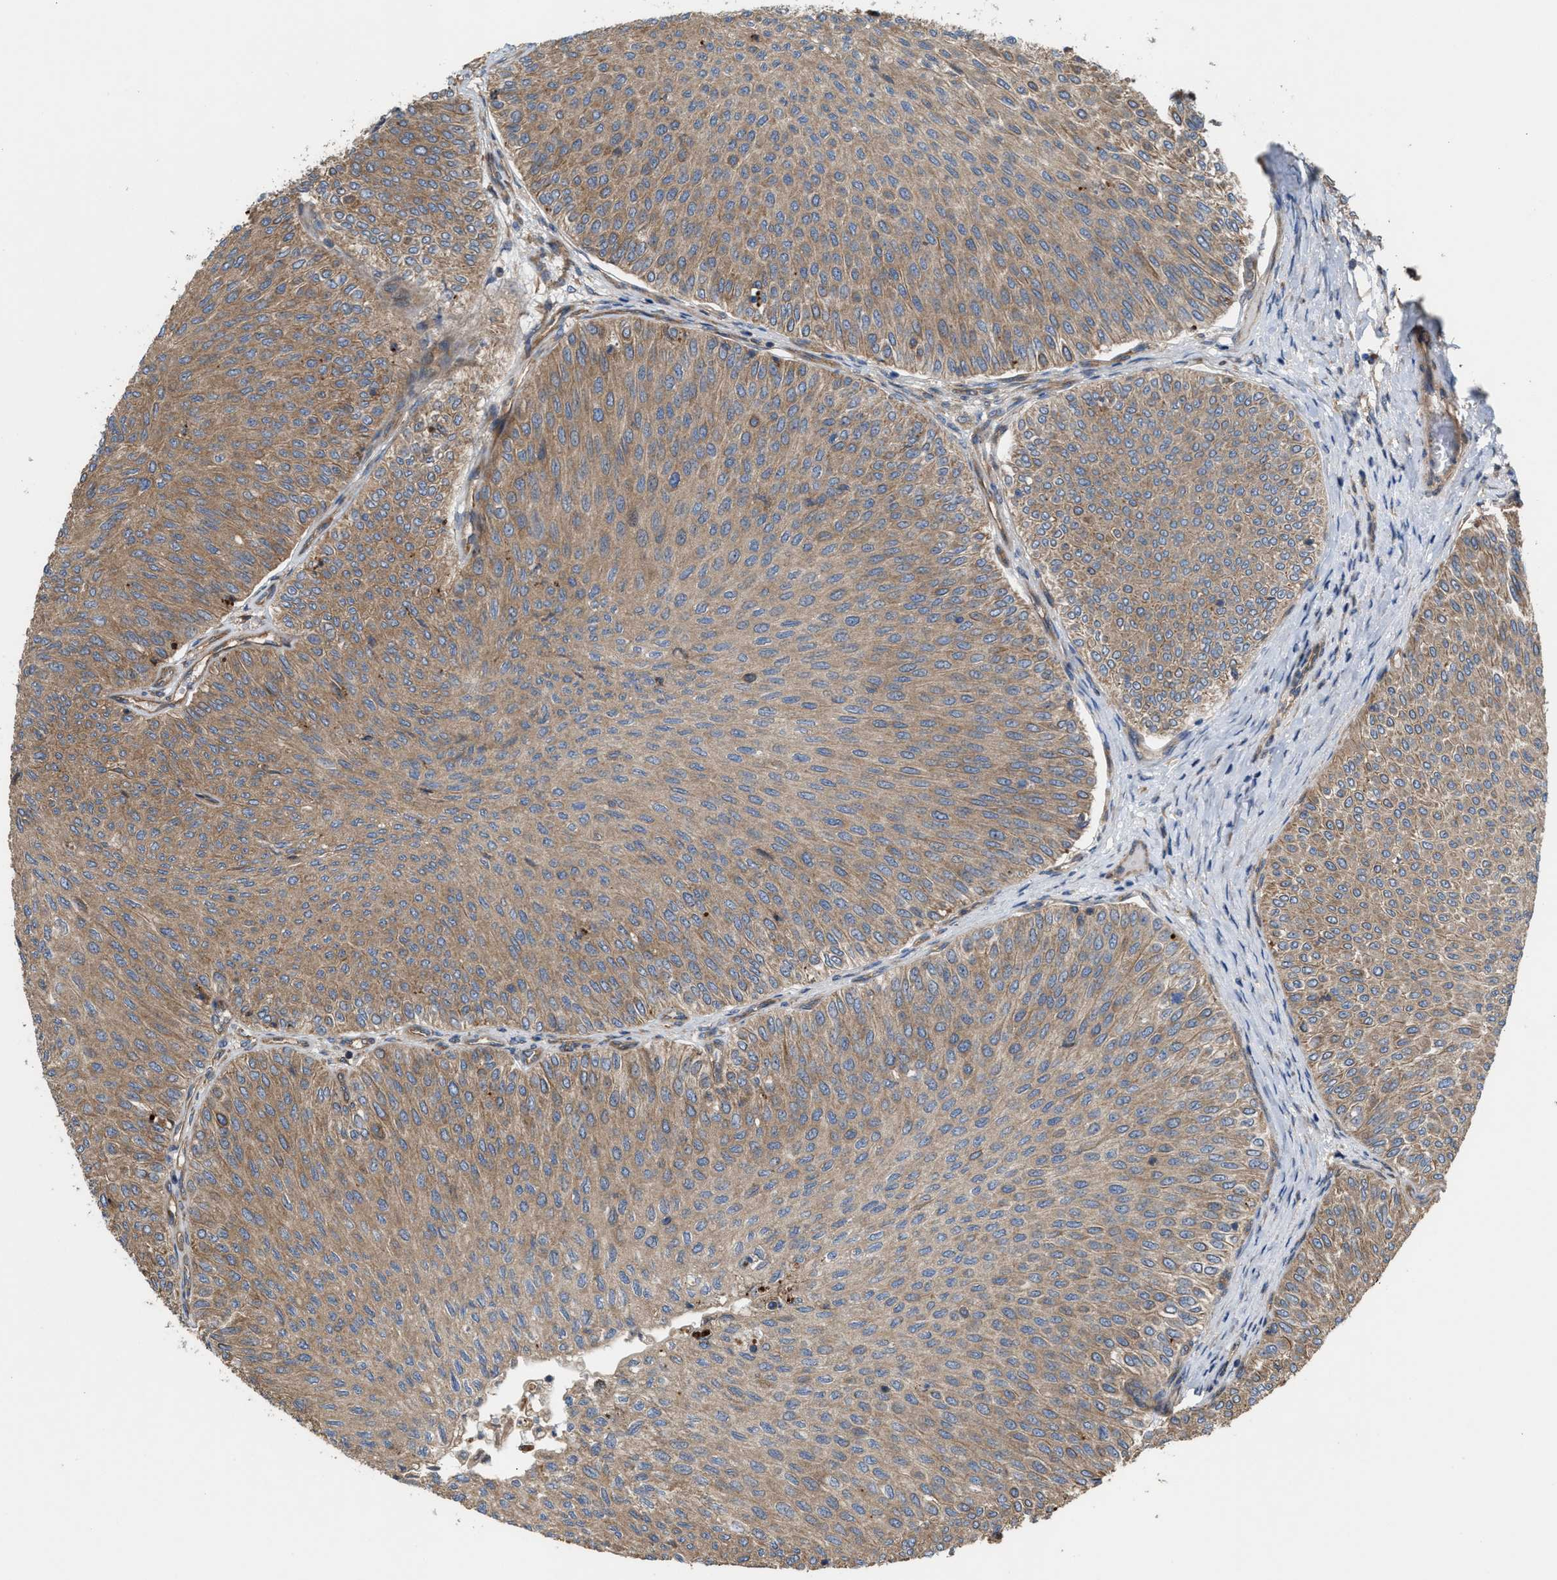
{"staining": {"intensity": "weak", "quantity": ">75%", "location": "cytoplasmic/membranous"}, "tissue": "urothelial cancer", "cell_type": "Tumor cells", "image_type": "cancer", "snomed": [{"axis": "morphology", "description": "Urothelial carcinoma, Low grade"}, {"axis": "topography", "description": "Urinary bladder"}], "caption": "A low amount of weak cytoplasmic/membranous expression is seen in about >75% of tumor cells in urothelial carcinoma (low-grade) tissue. Nuclei are stained in blue.", "gene": "EPS15L1", "patient": {"sex": "male", "age": 78}}